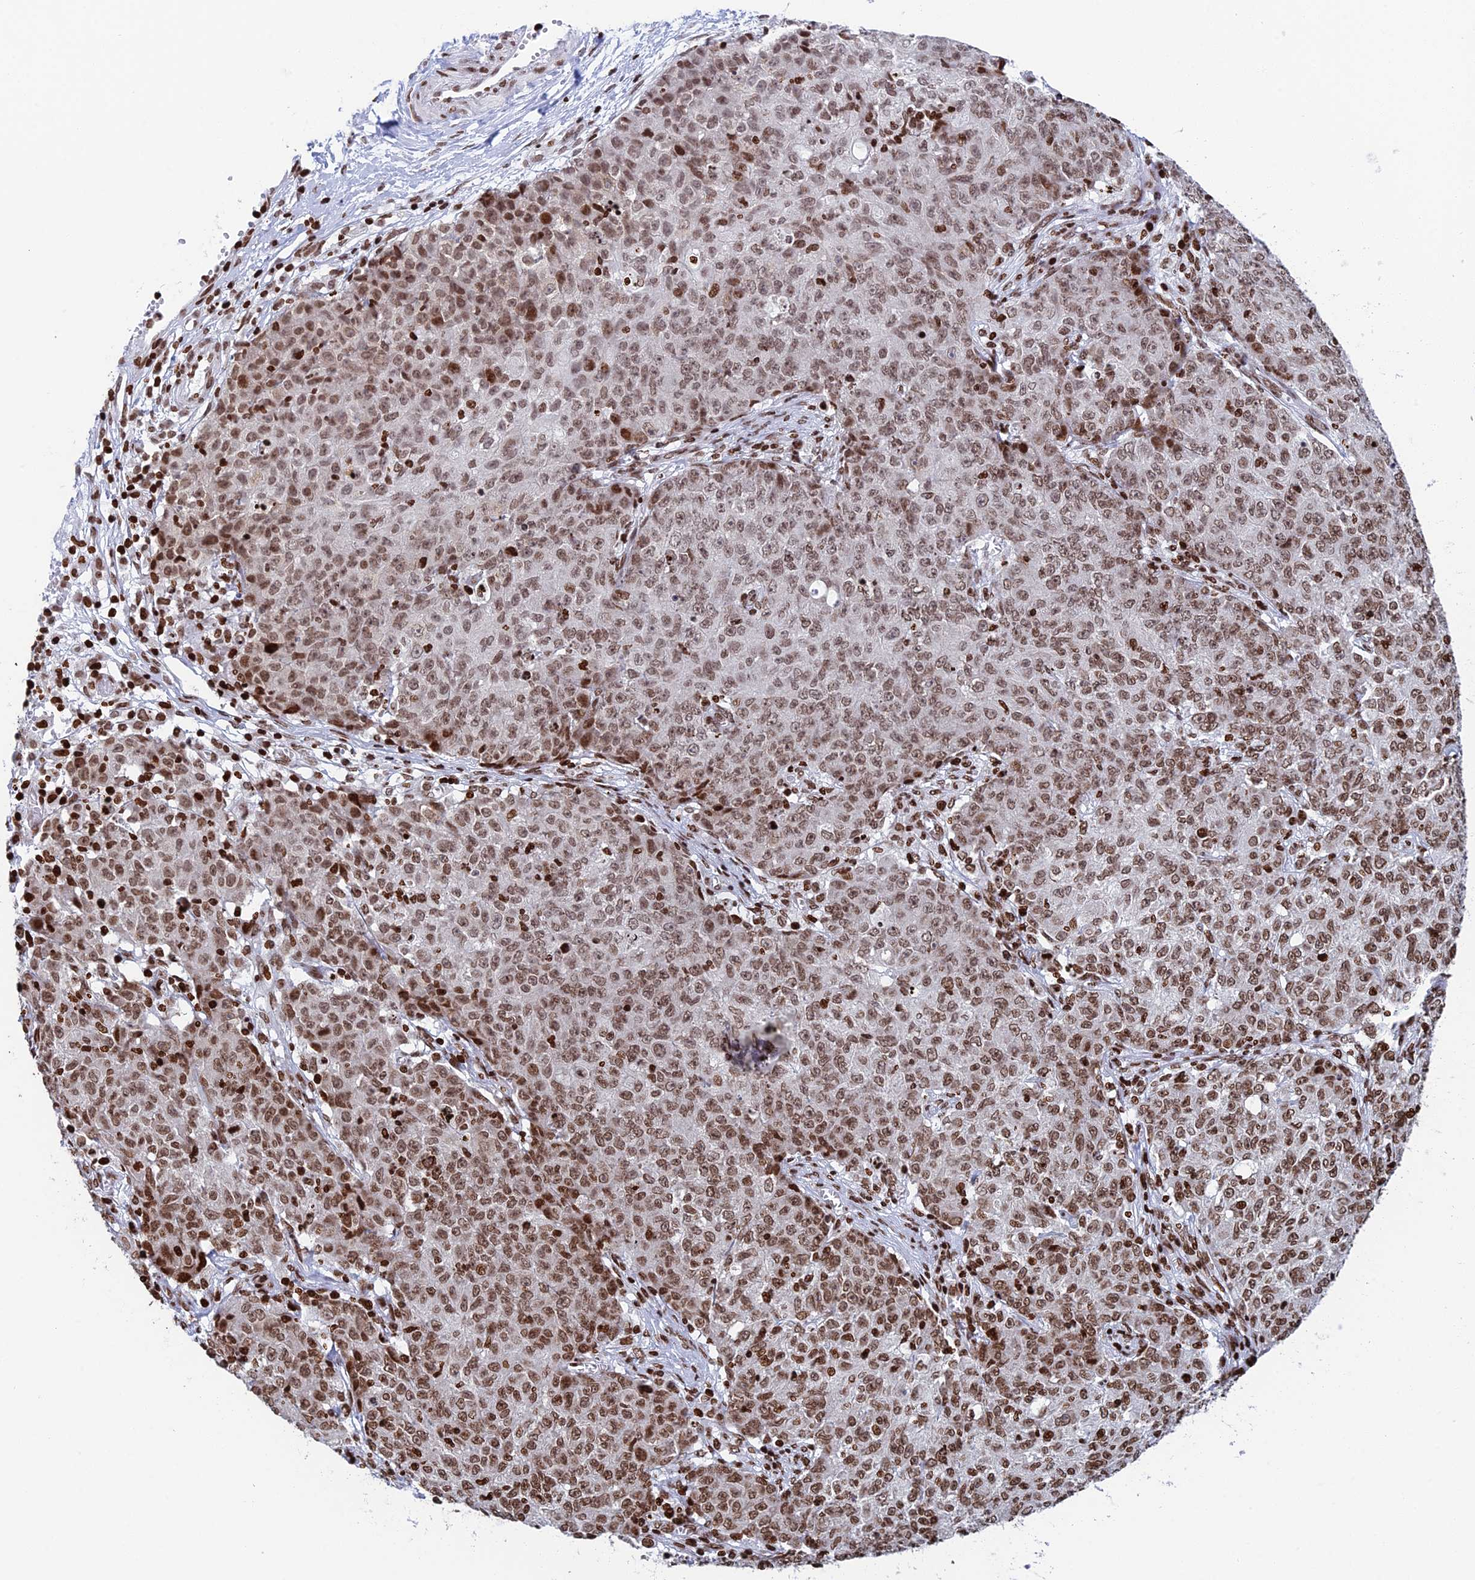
{"staining": {"intensity": "moderate", "quantity": ">75%", "location": "nuclear"}, "tissue": "ovarian cancer", "cell_type": "Tumor cells", "image_type": "cancer", "snomed": [{"axis": "morphology", "description": "Carcinoma, endometroid"}, {"axis": "topography", "description": "Ovary"}], "caption": "Ovarian cancer (endometroid carcinoma) stained with immunohistochemistry (IHC) exhibits moderate nuclear positivity in about >75% of tumor cells.", "gene": "RPAP1", "patient": {"sex": "female", "age": 42}}